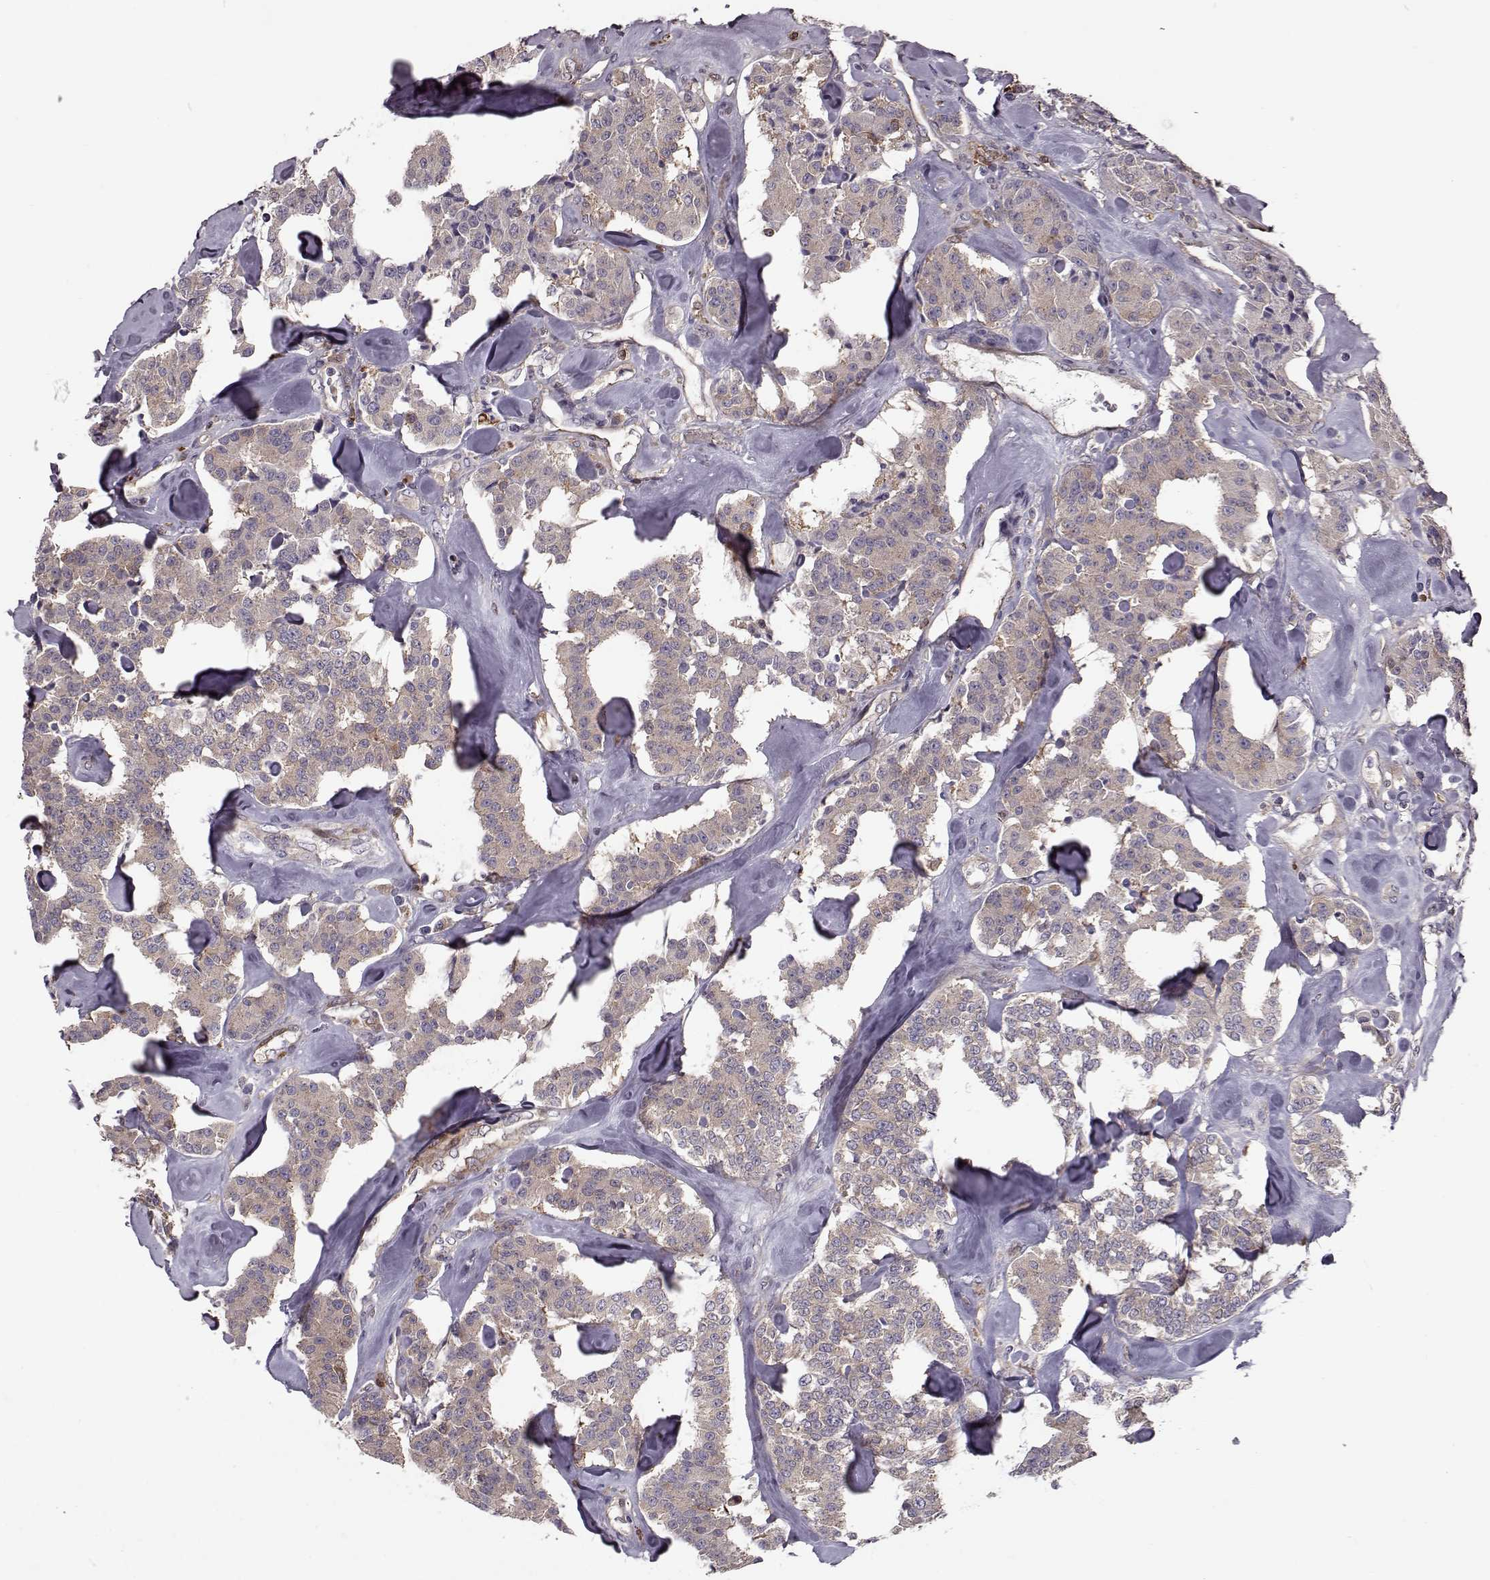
{"staining": {"intensity": "weak", "quantity": "<25%", "location": "cytoplasmic/membranous"}, "tissue": "carcinoid", "cell_type": "Tumor cells", "image_type": "cancer", "snomed": [{"axis": "morphology", "description": "Carcinoid, malignant, NOS"}, {"axis": "topography", "description": "Pancreas"}], "caption": "DAB (3,3'-diaminobenzidine) immunohistochemical staining of human malignant carcinoid displays no significant expression in tumor cells.", "gene": "RANBP1", "patient": {"sex": "male", "age": 41}}